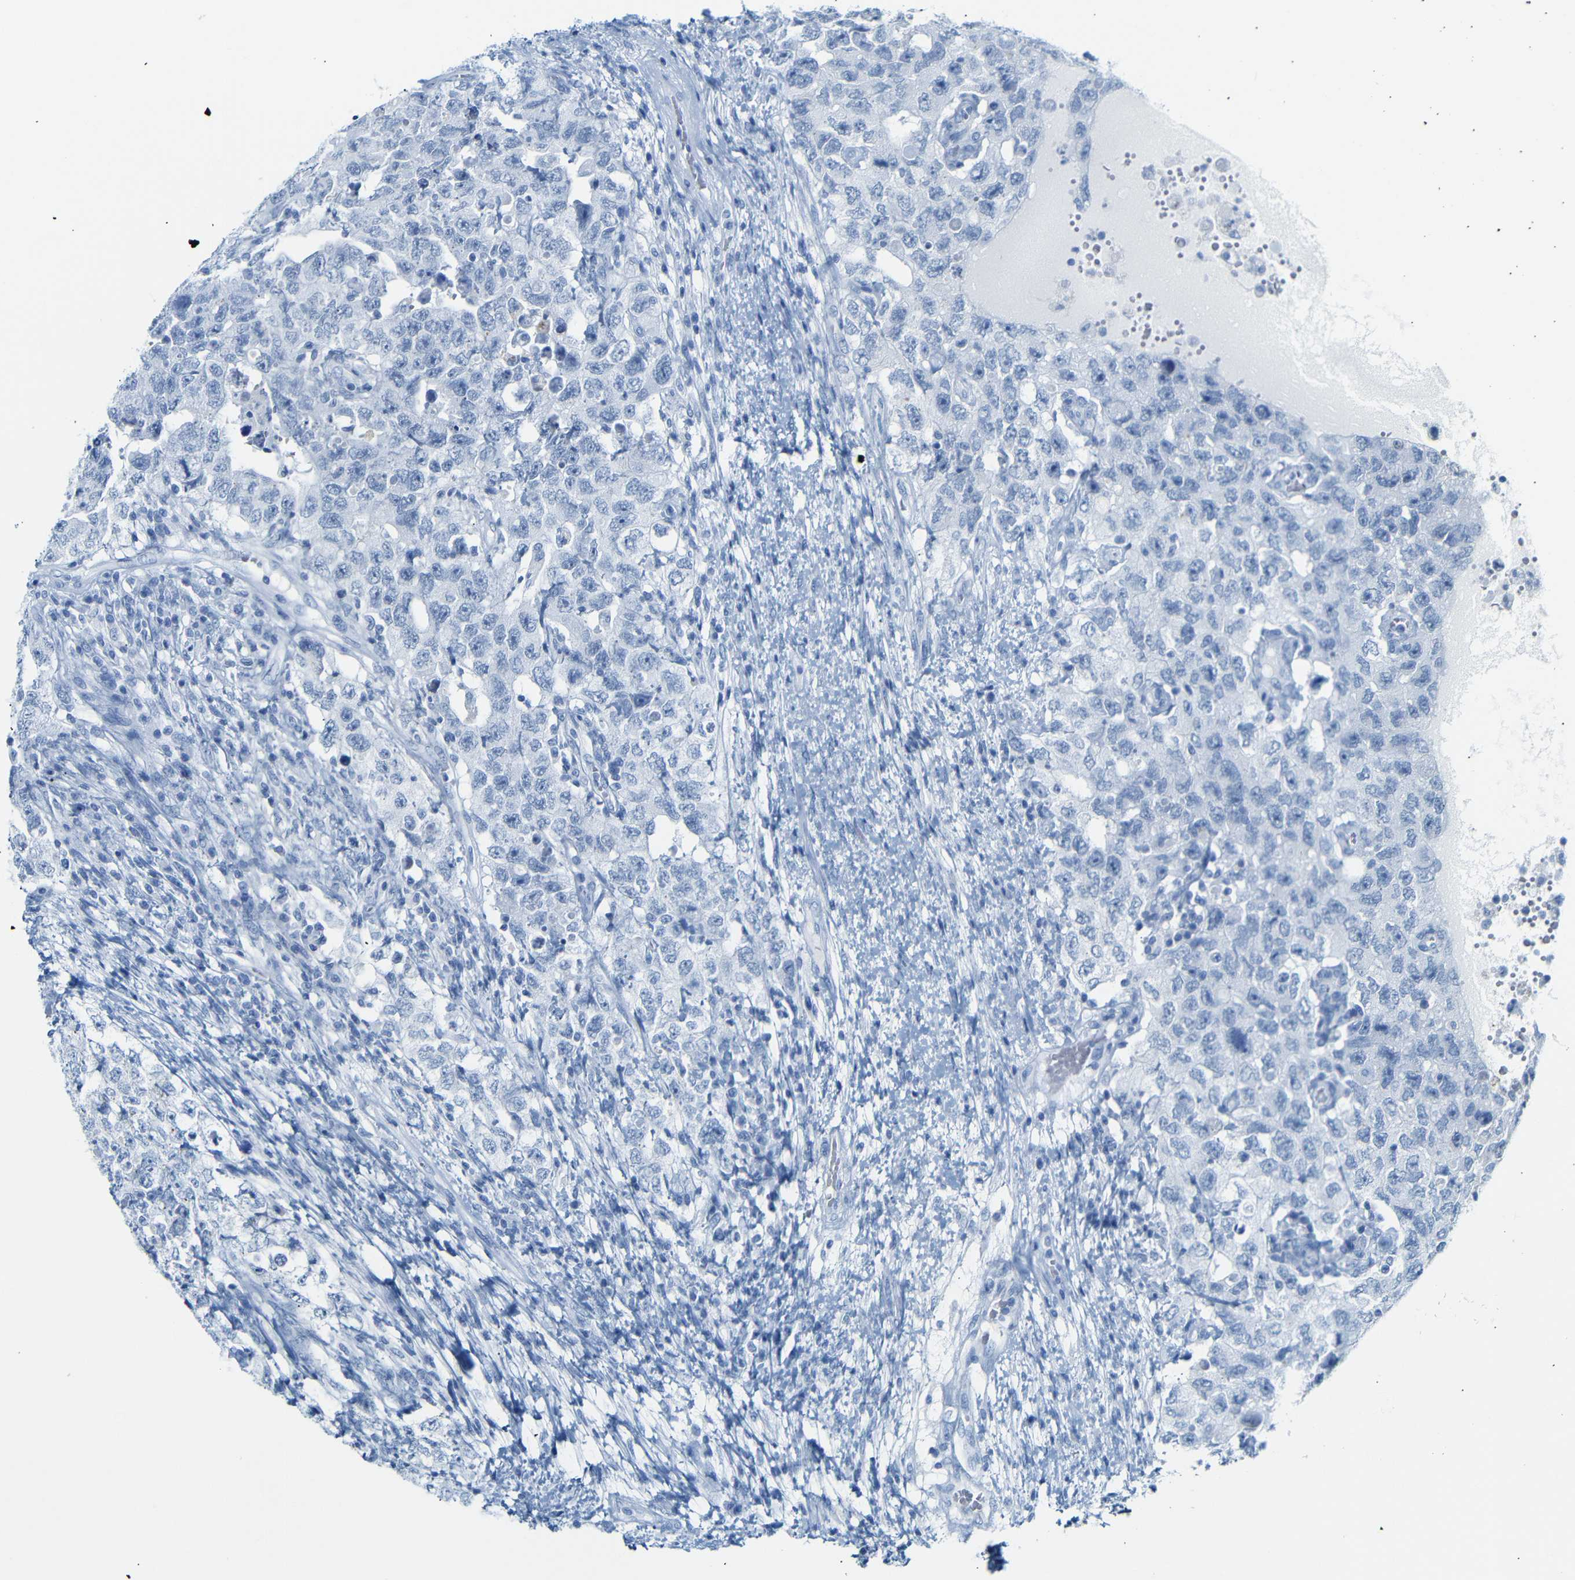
{"staining": {"intensity": "negative", "quantity": "none", "location": "none"}, "tissue": "testis cancer", "cell_type": "Tumor cells", "image_type": "cancer", "snomed": [{"axis": "morphology", "description": "Carcinoma, Embryonal, NOS"}, {"axis": "topography", "description": "Testis"}], "caption": "Immunohistochemistry (IHC) micrograph of testis embryonal carcinoma stained for a protein (brown), which shows no staining in tumor cells.", "gene": "DYNAP", "patient": {"sex": "male", "age": 26}}